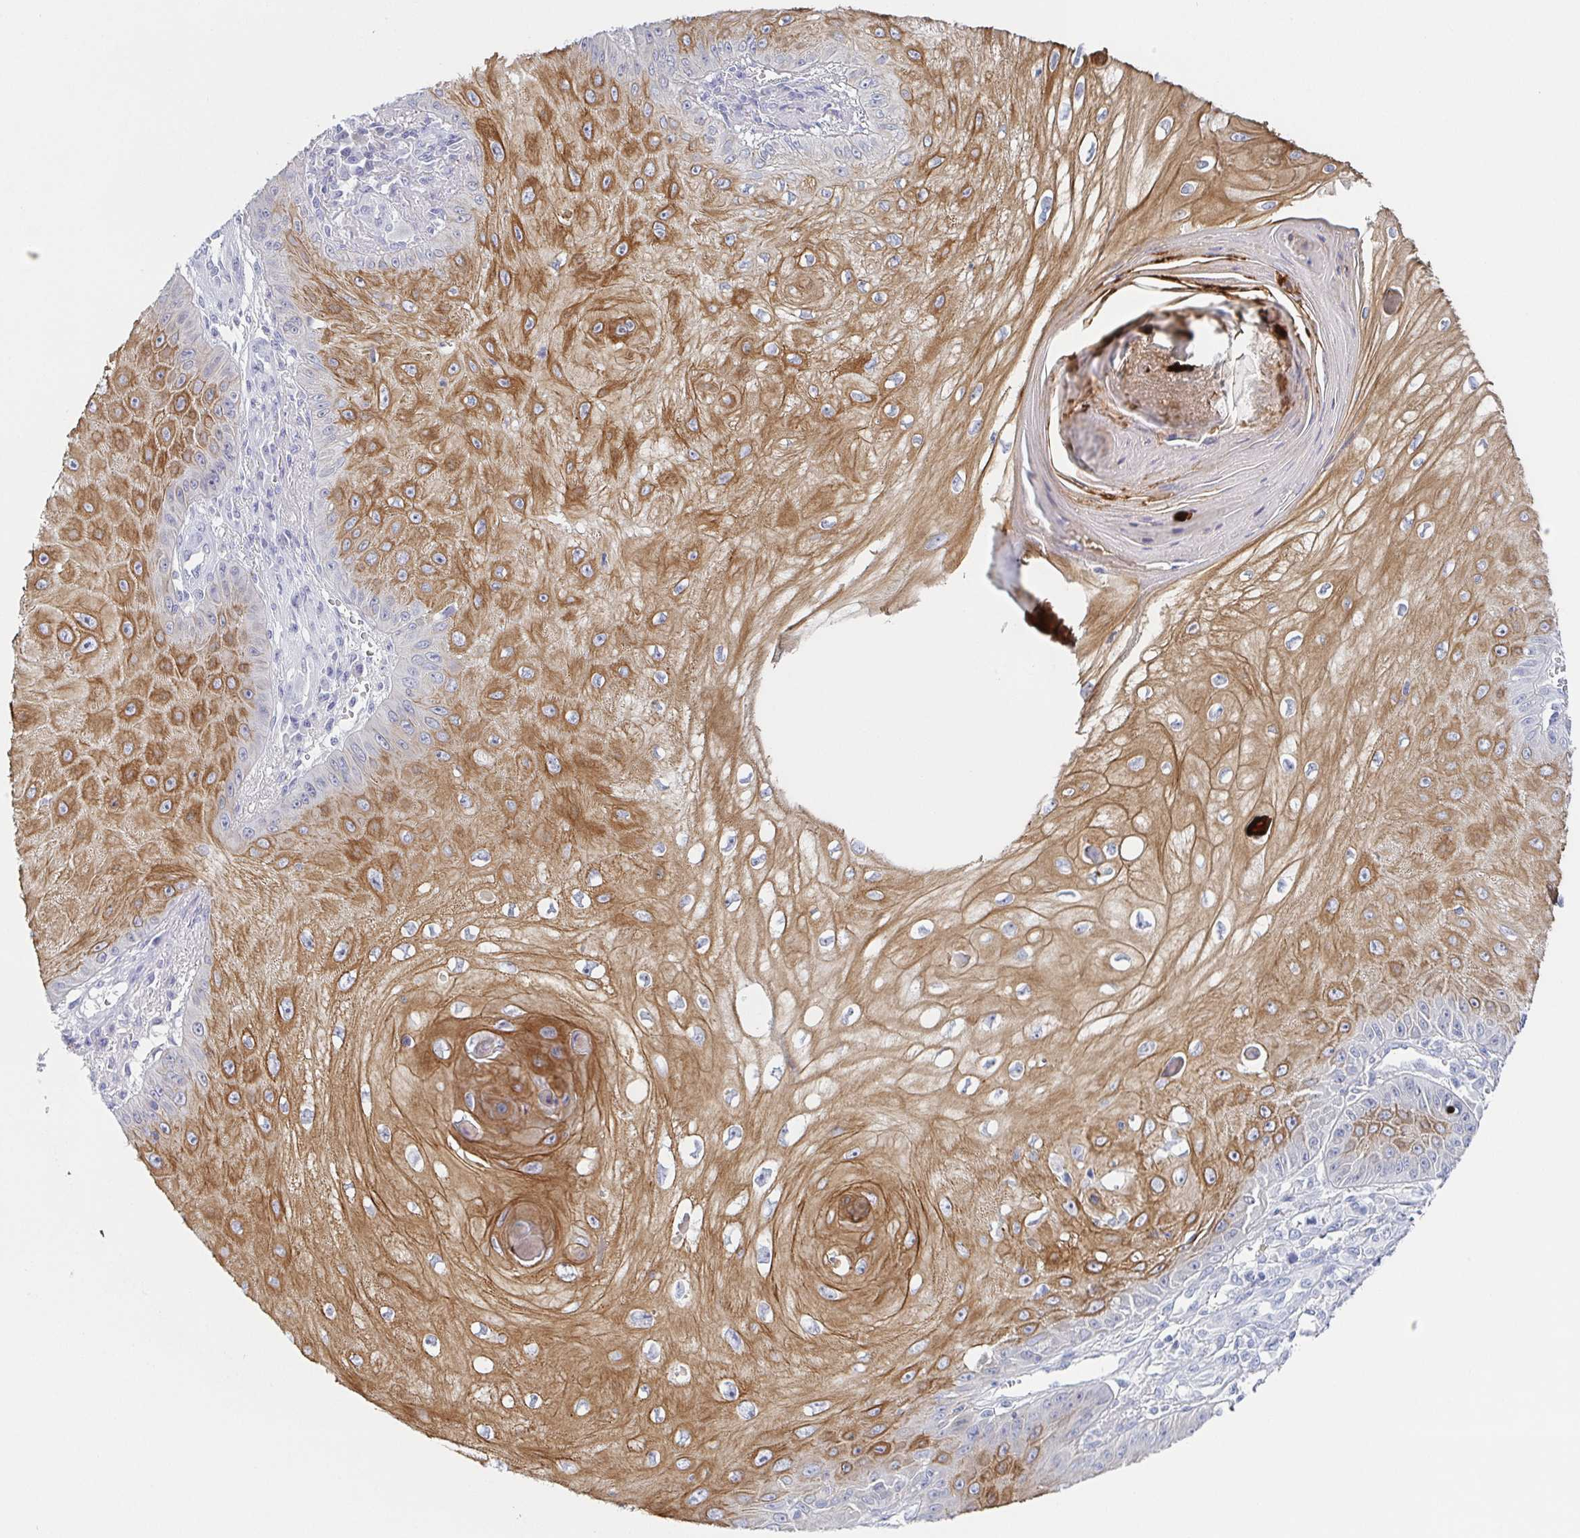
{"staining": {"intensity": "moderate", "quantity": ">75%", "location": "cytoplasmic/membranous"}, "tissue": "skin cancer", "cell_type": "Tumor cells", "image_type": "cancer", "snomed": [{"axis": "morphology", "description": "Squamous cell carcinoma, NOS"}, {"axis": "topography", "description": "Skin"}], "caption": "High-magnification brightfield microscopy of skin squamous cell carcinoma stained with DAB (brown) and counterstained with hematoxylin (blue). tumor cells exhibit moderate cytoplasmic/membranous positivity is seen in approximately>75% of cells.", "gene": "RHOV", "patient": {"sex": "male", "age": 70}}